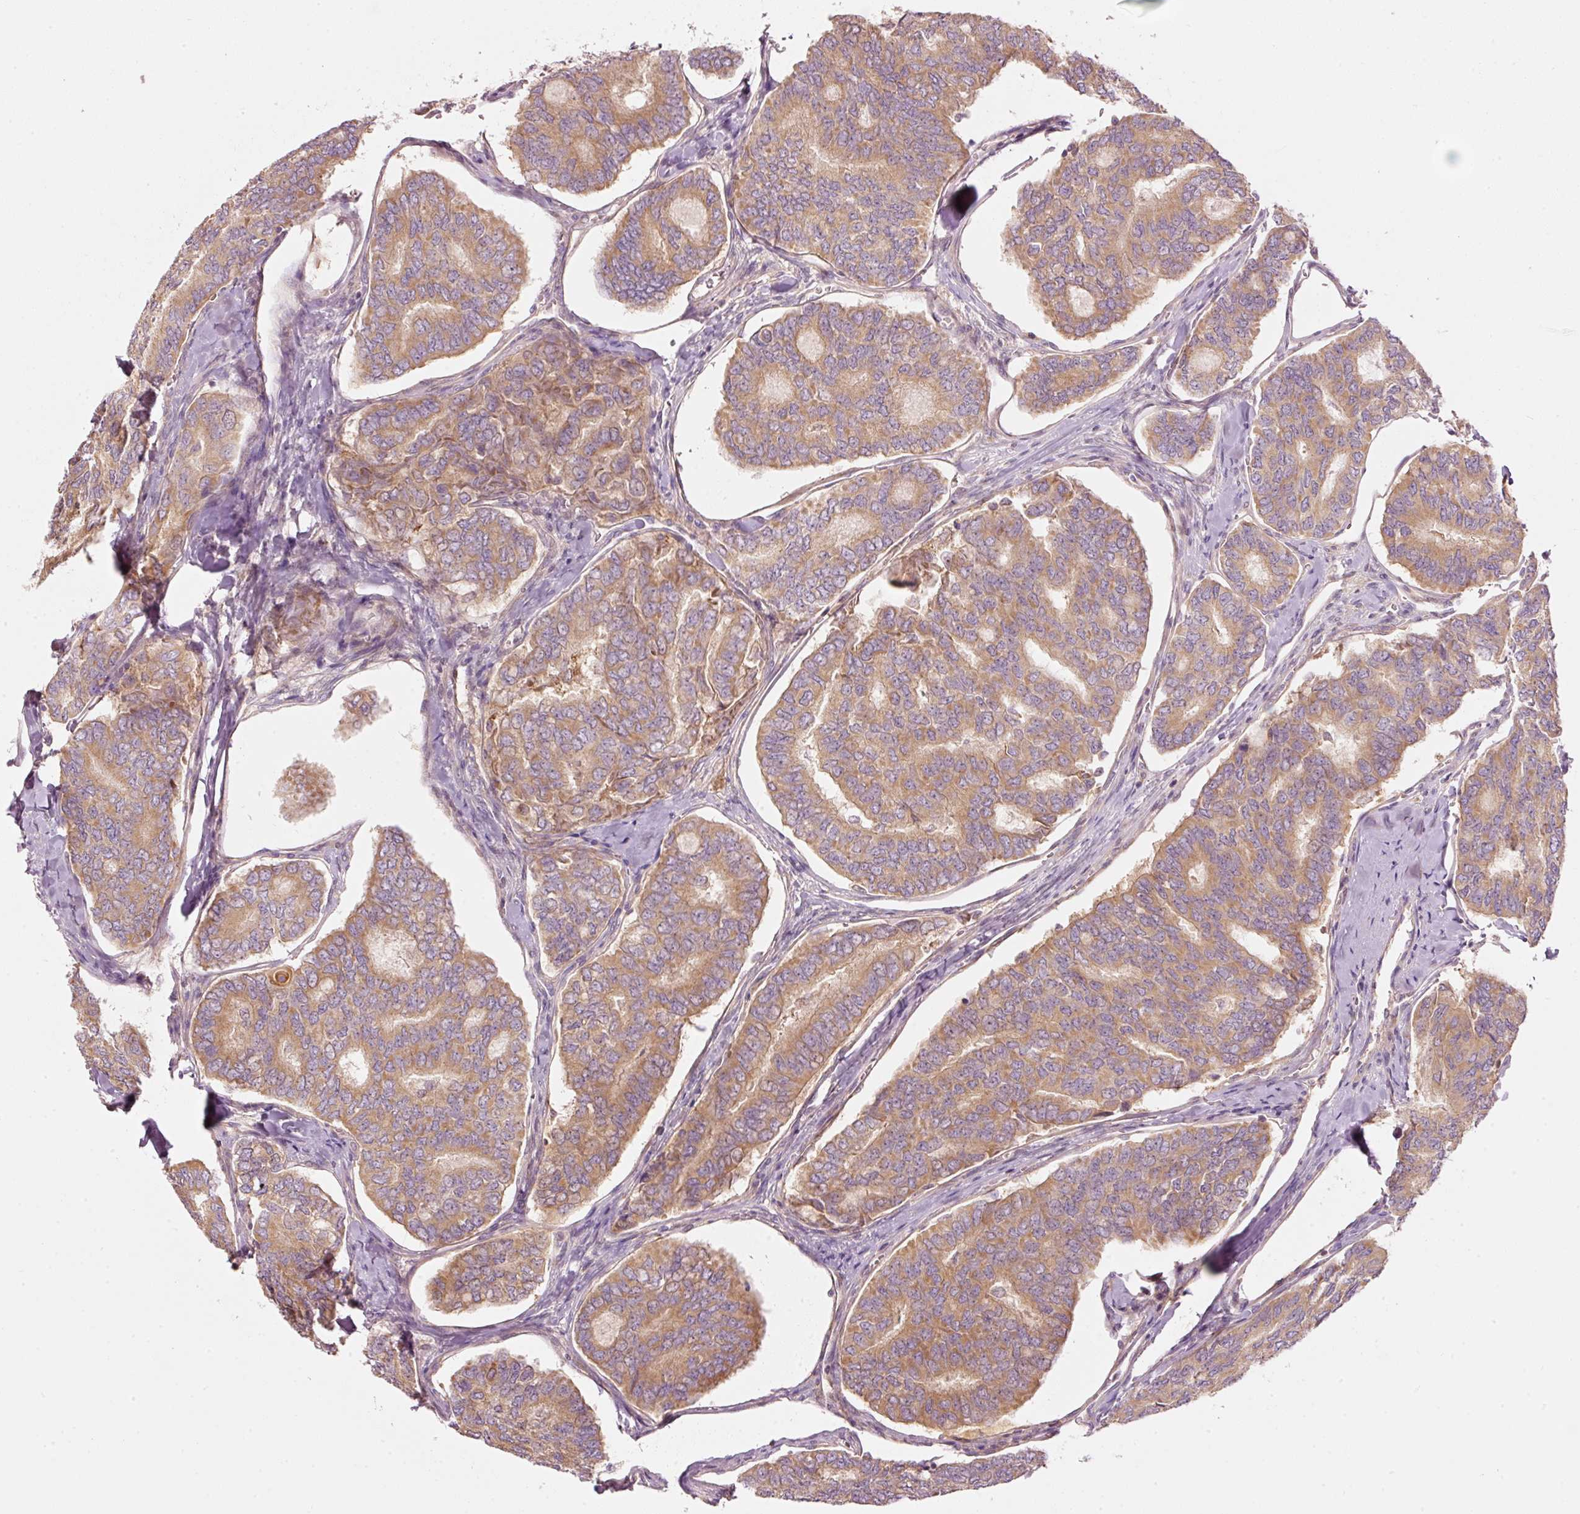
{"staining": {"intensity": "moderate", "quantity": ">75%", "location": "cytoplasmic/membranous"}, "tissue": "thyroid cancer", "cell_type": "Tumor cells", "image_type": "cancer", "snomed": [{"axis": "morphology", "description": "Papillary adenocarcinoma, NOS"}, {"axis": "topography", "description": "Thyroid gland"}], "caption": "A high-resolution photomicrograph shows immunohistochemistry (IHC) staining of thyroid cancer, which demonstrates moderate cytoplasmic/membranous staining in about >75% of tumor cells.", "gene": "MAP10", "patient": {"sex": "female", "age": 35}}